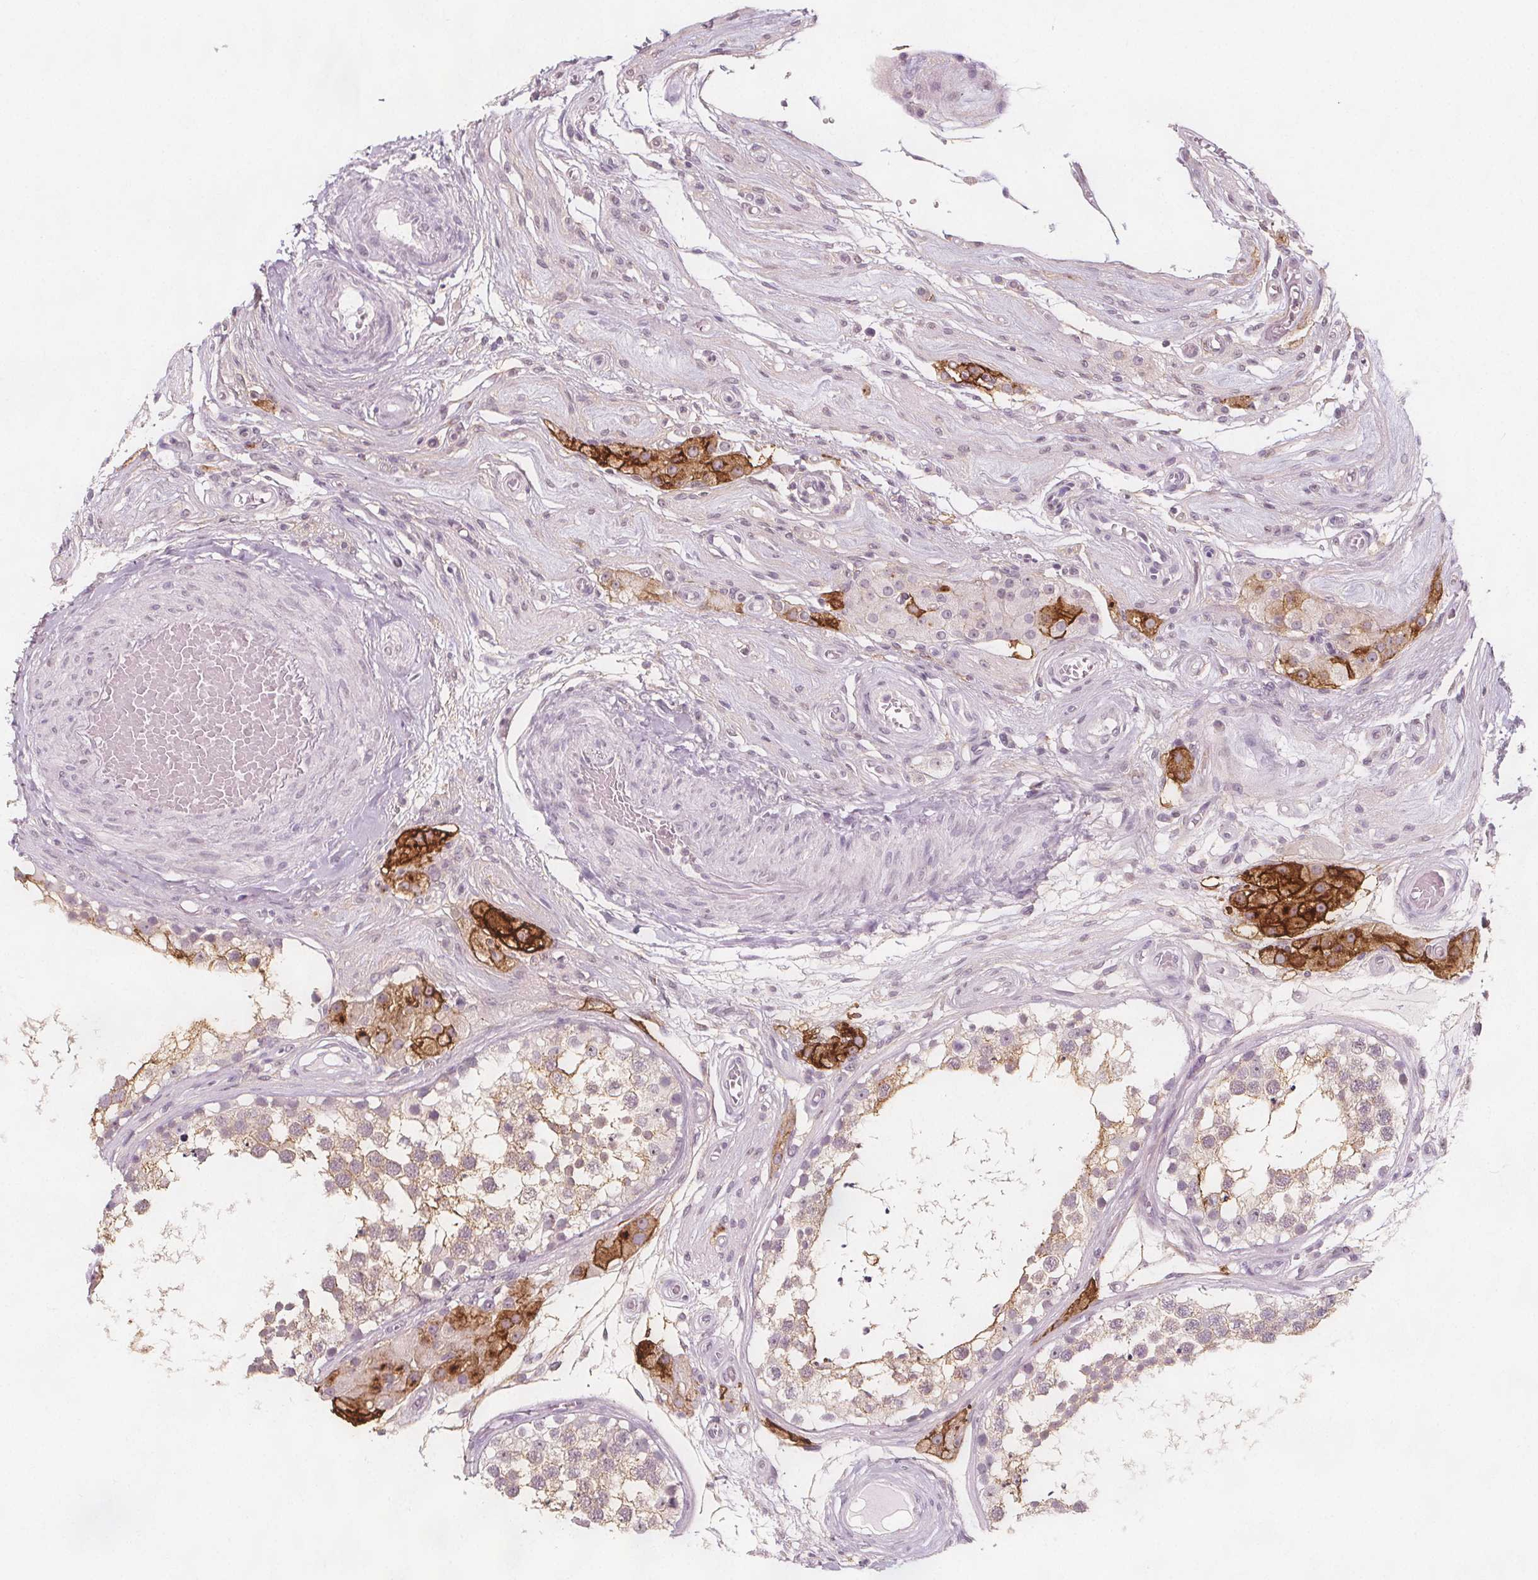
{"staining": {"intensity": "weak", "quantity": ">75%", "location": "cytoplasmic/membranous"}, "tissue": "testis", "cell_type": "Cells in seminiferous ducts", "image_type": "normal", "snomed": [{"axis": "morphology", "description": "Normal tissue, NOS"}, {"axis": "morphology", "description": "Seminoma, NOS"}, {"axis": "topography", "description": "Testis"}], "caption": "Protein staining of normal testis exhibits weak cytoplasmic/membranous positivity in approximately >75% of cells in seminiferous ducts.", "gene": "C1orf167", "patient": {"sex": "male", "age": 65}}